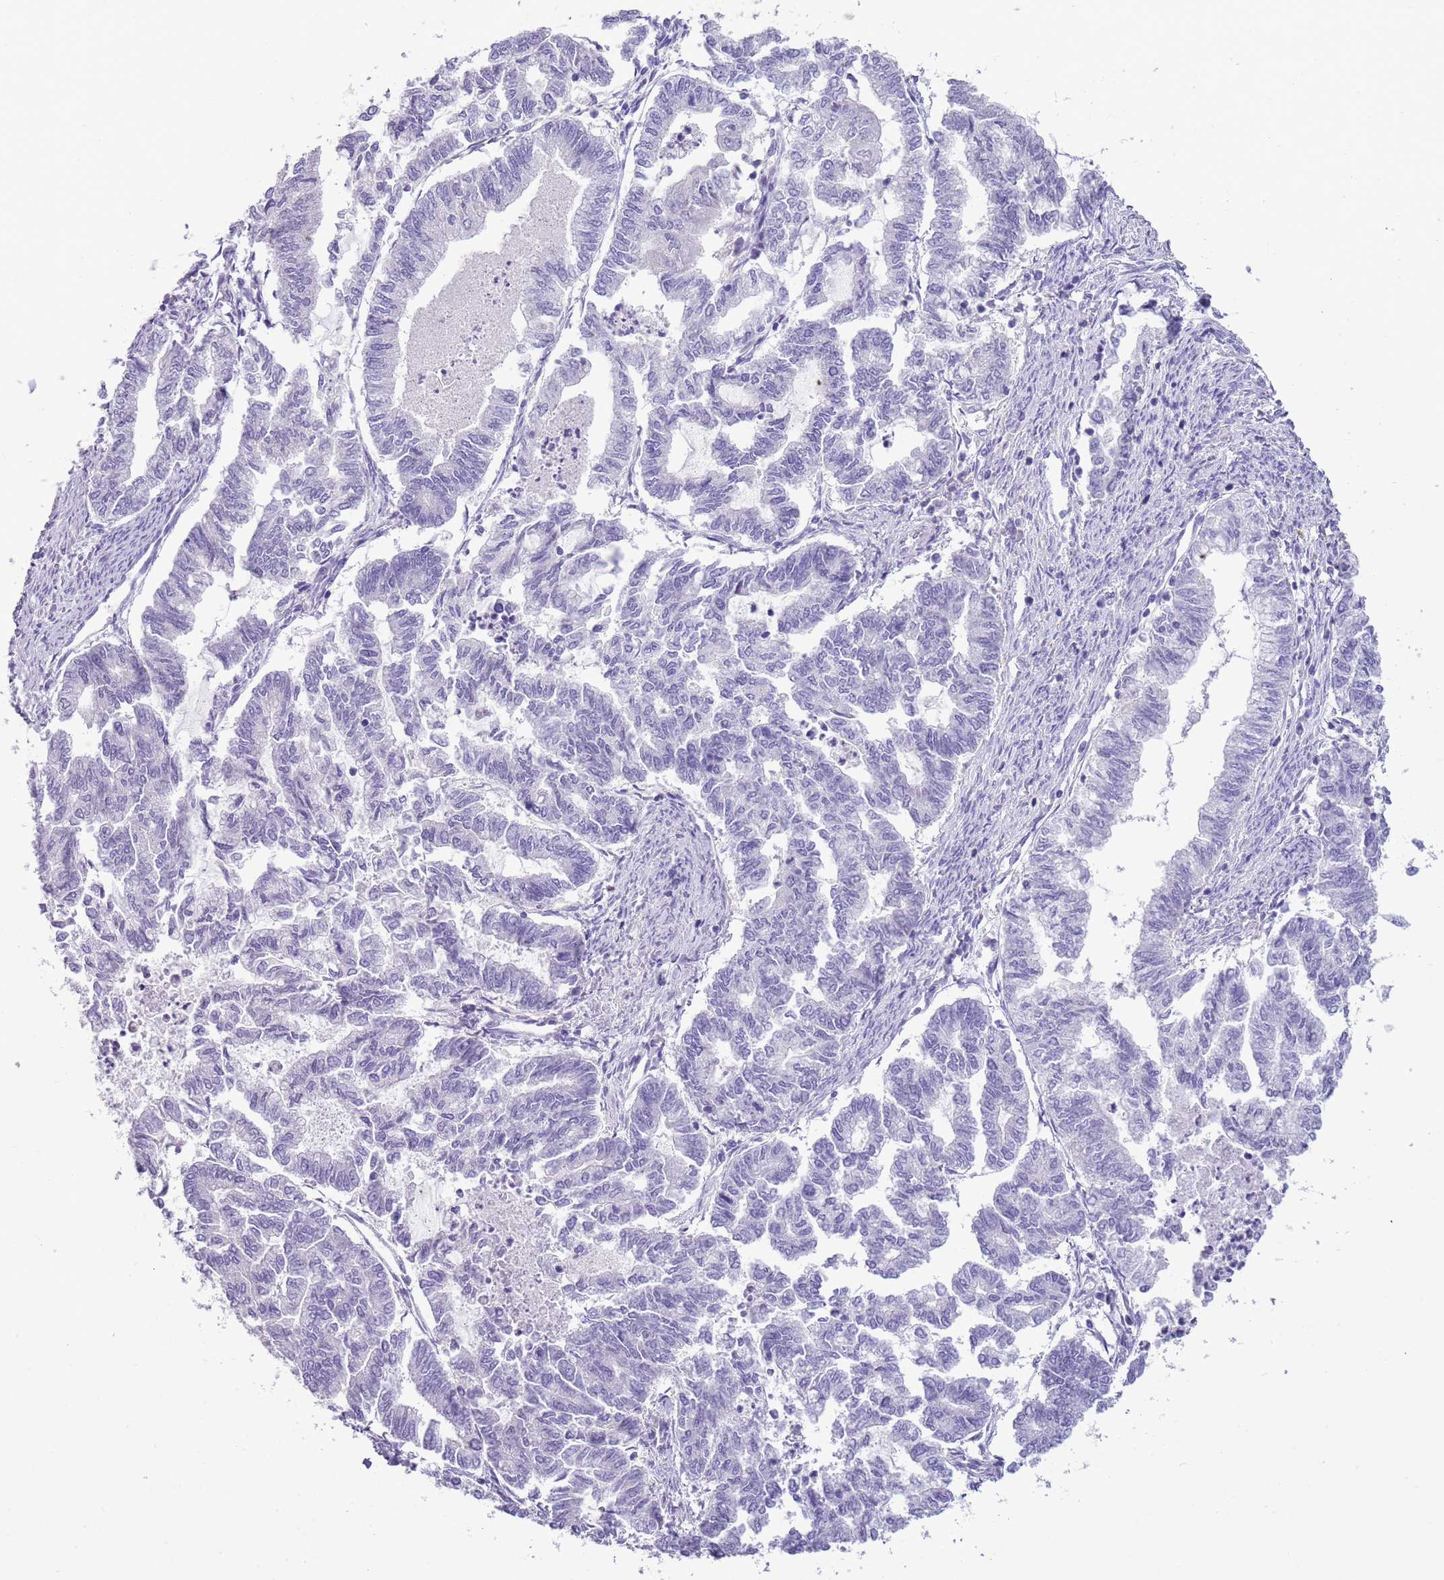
{"staining": {"intensity": "negative", "quantity": "none", "location": "none"}, "tissue": "endometrial cancer", "cell_type": "Tumor cells", "image_type": "cancer", "snomed": [{"axis": "morphology", "description": "Adenocarcinoma, NOS"}, {"axis": "topography", "description": "Endometrium"}], "caption": "Protein analysis of endometrial cancer exhibits no significant expression in tumor cells.", "gene": "SCAMP5", "patient": {"sex": "female", "age": 79}}